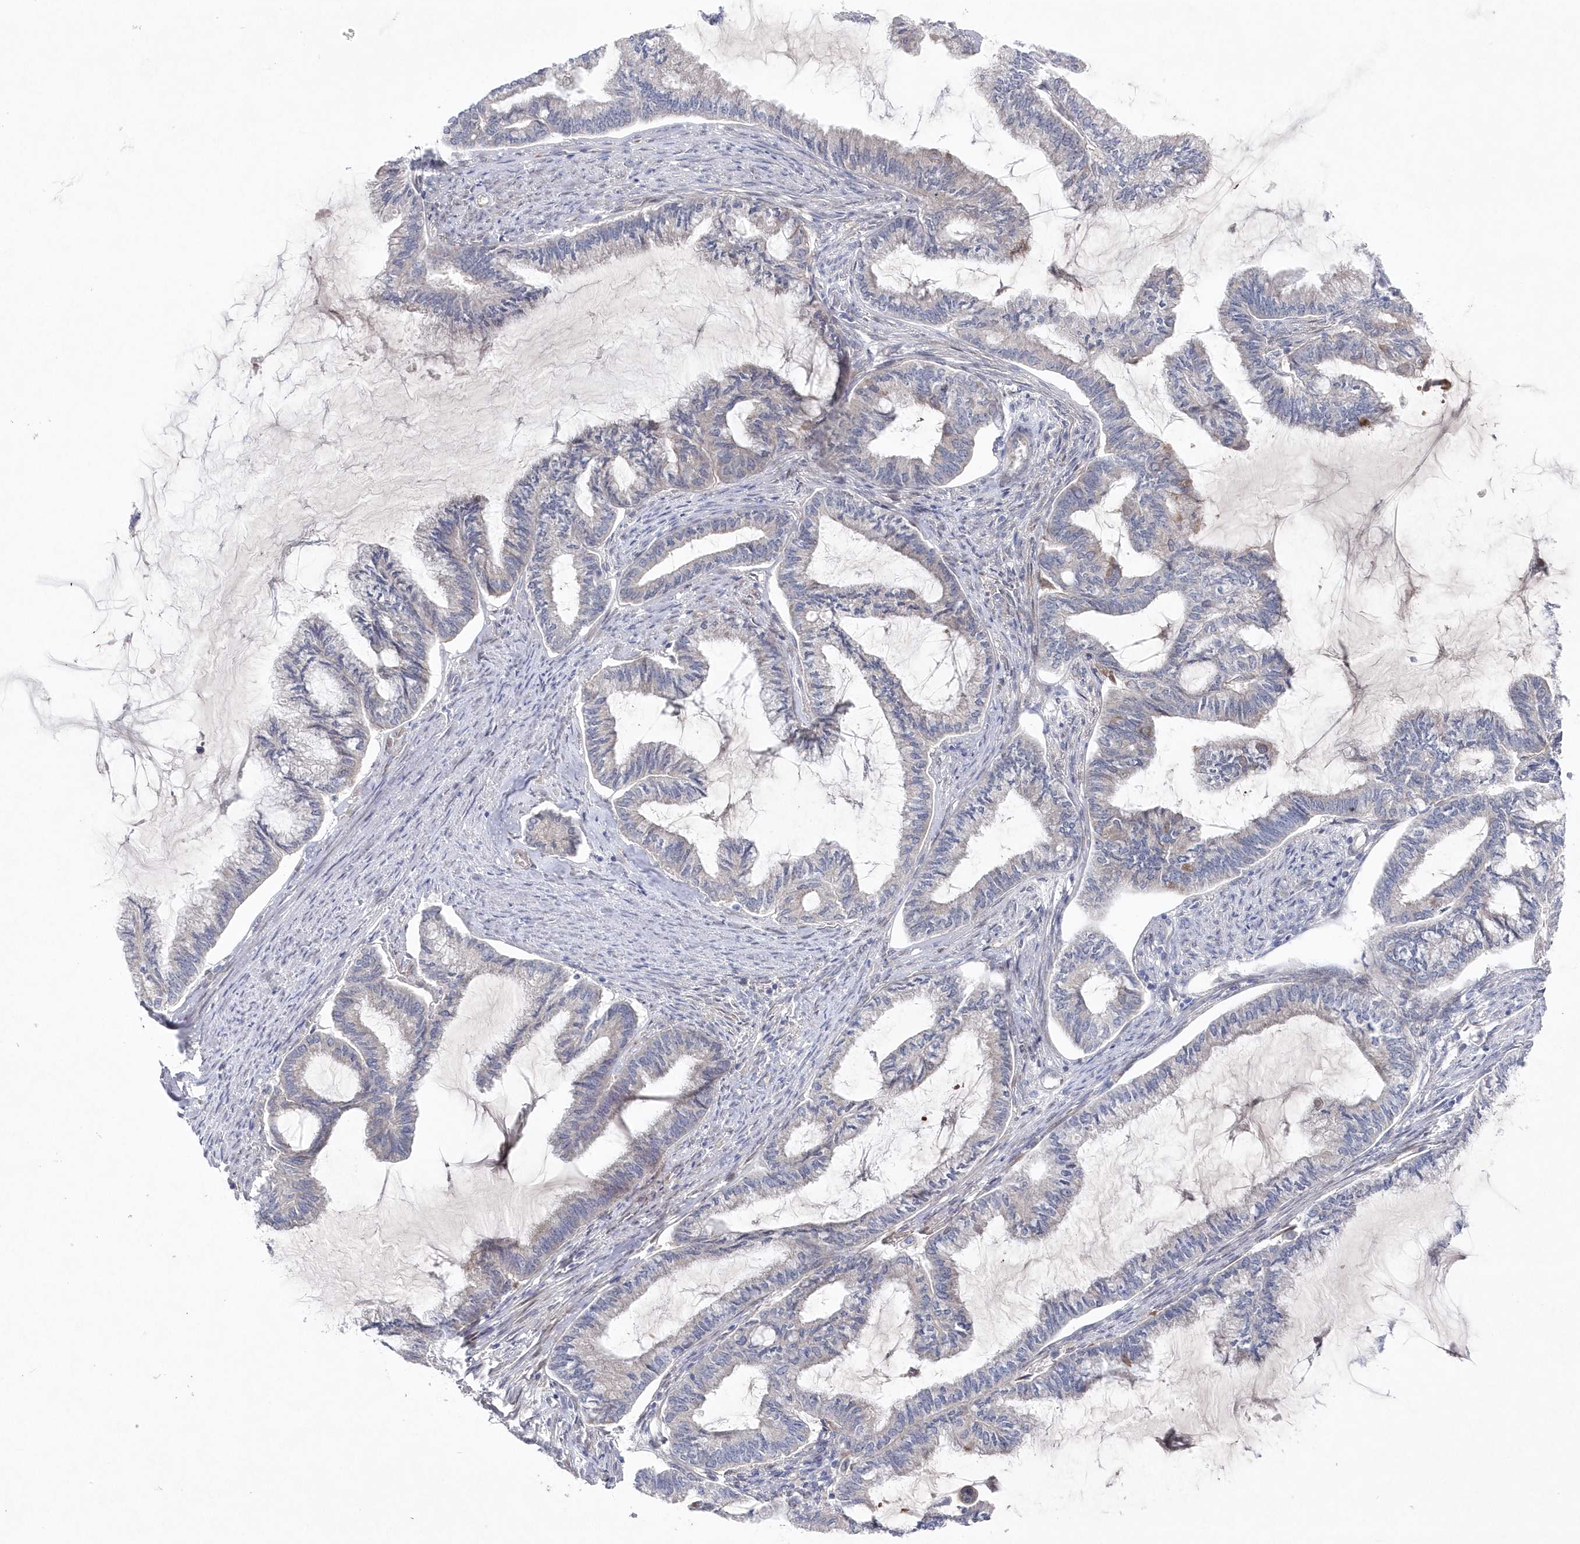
{"staining": {"intensity": "negative", "quantity": "none", "location": "none"}, "tissue": "endometrial cancer", "cell_type": "Tumor cells", "image_type": "cancer", "snomed": [{"axis": "morphology", "description": "Adenocarcinoma, NOS"}, {"axis": "topography", "description": "Endometrium"}], "caption": "A photomicrograph of adenocarcinoma (endometrial) stained for a protein demonstrates no brown staining in tumor cells.", "gene": "KIAA1586", "patient": {"sex": "female", "age": 86}}